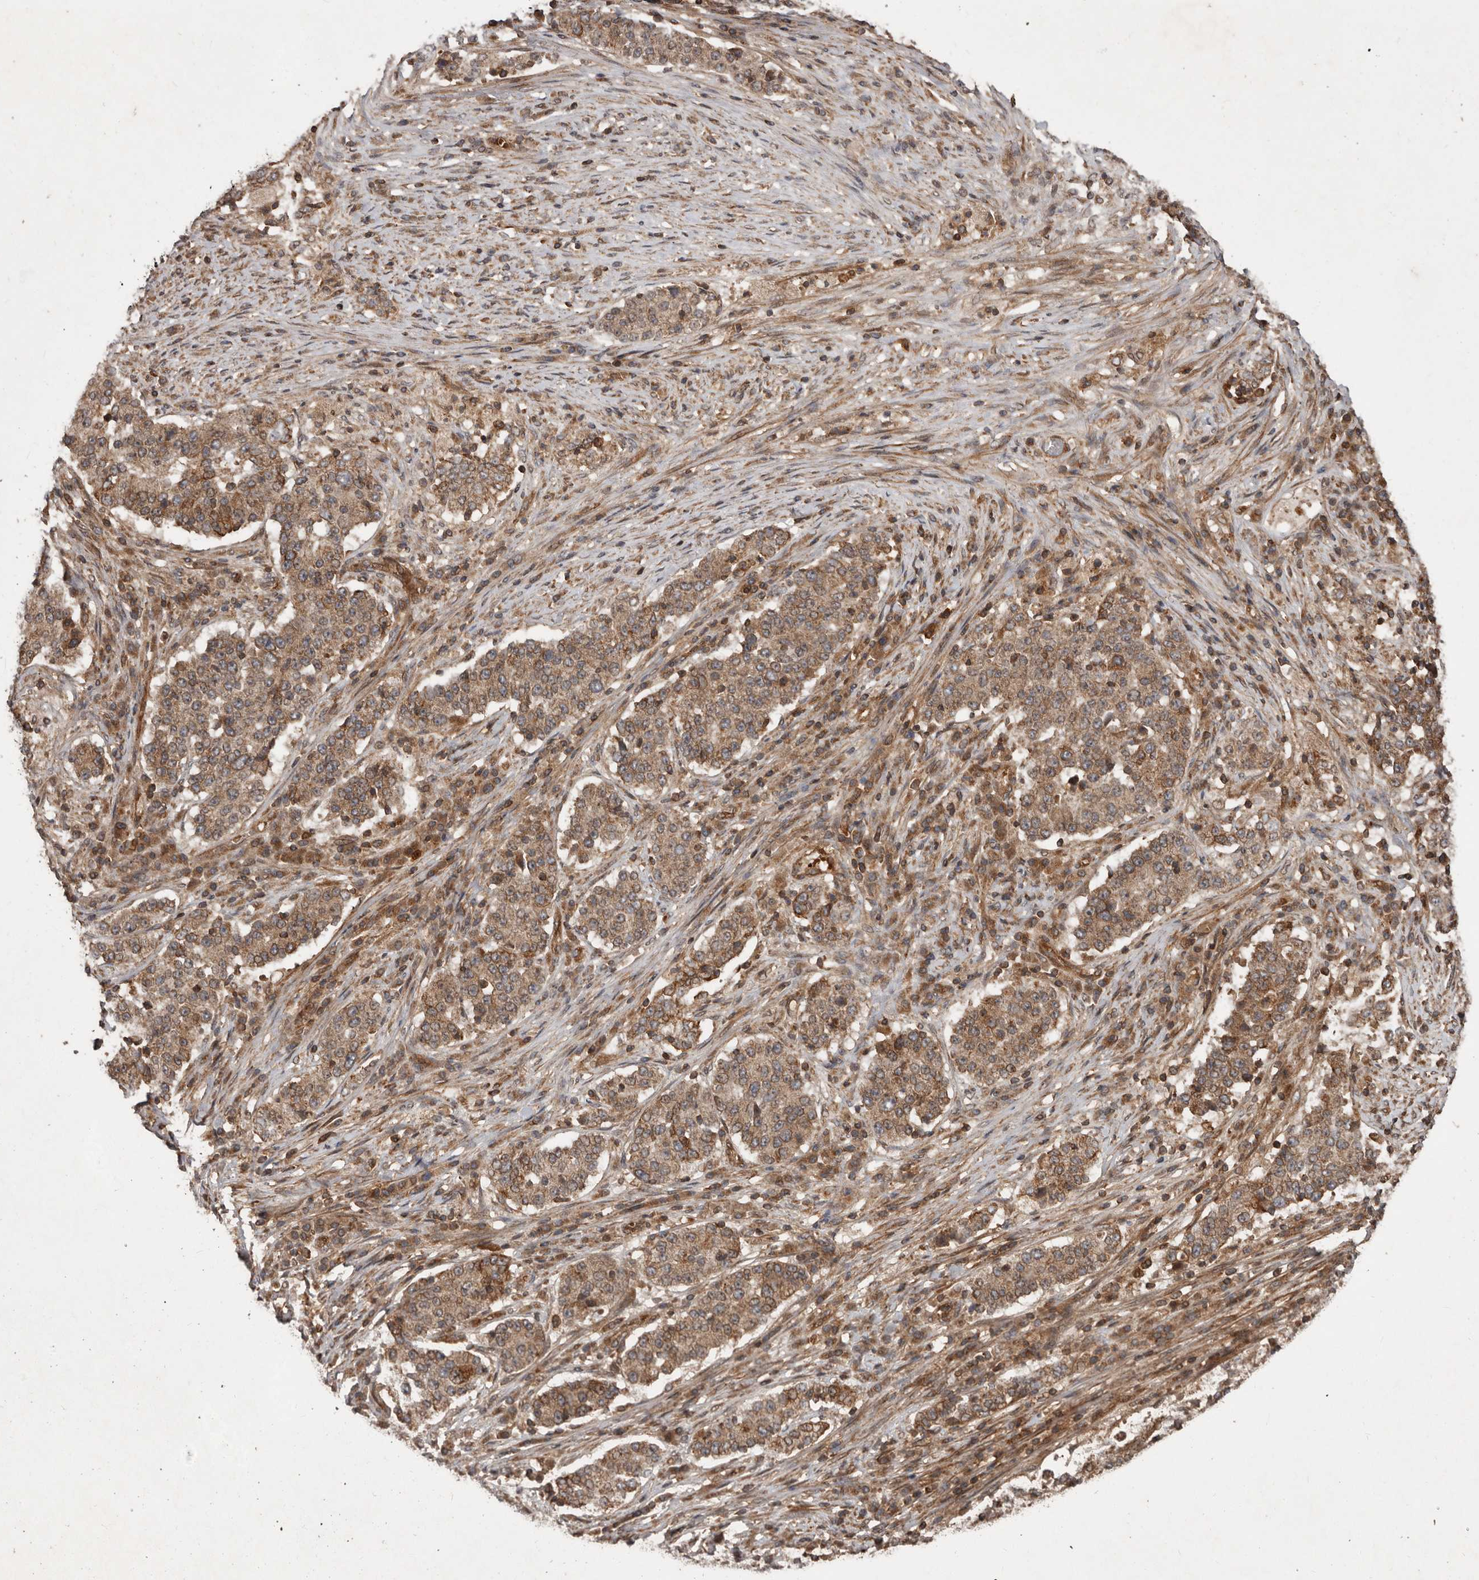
{"staining": {"intensity": "moderate", "quantity": ">75%", "location": "cytoplasmic/membranous"}, "tissue": "stomach cancer", "cell_type": "Tumor cells", "image_type": "cancer", "snomed": [{"axis": "morphology", "description": "Adenocarcinoma, NOS"}, {"axis": "topography", "description": "Stomach"}], "caption": "Immunohistochemical staining of stomach cancer exhibits moderate cytoplasmic/membranous protein staining in approximately >75% of tumor cells. The protein is stained brown, and the nuclei are stained in blue (DAB (3,3'-diaminobenzidine) IHC with brightfield microscopy, high magnification).", "gene": "STK36", "patient": {"sex": "male", "age": 59}}